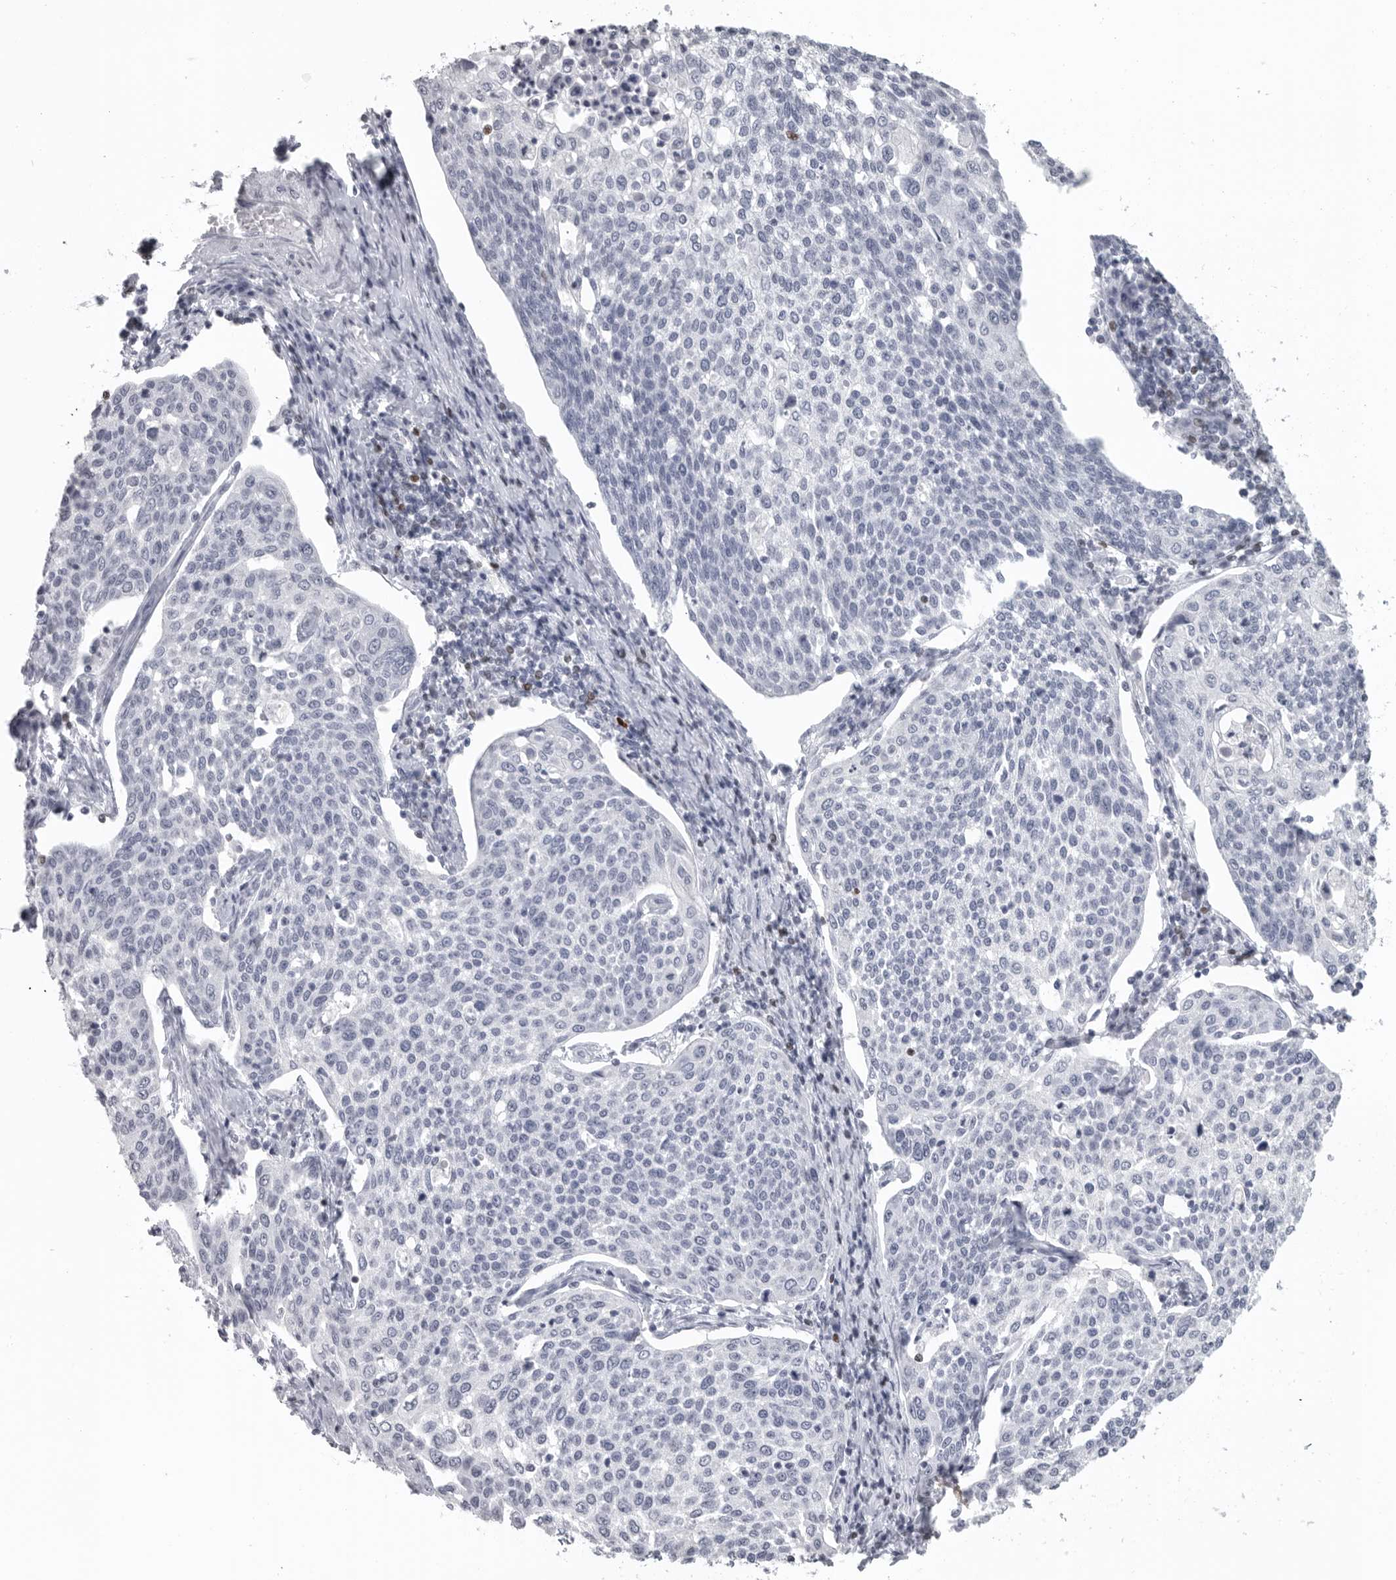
{"staining": {"intensity": "negative", "quantity": "none", "location": "none"}, "tissue": "cervical cancer", "cell_type": "Tumor cells", "image_type": "cancer", "snomed": [{"axis": "morphology", "description": "Squamous cell carcinoma, NOS"}, {"axis": "topography", "description": "Cervix"}], "caption": "Micrograph shows no significant protein expression in tumor cells of cervical cancer.", "gene": "SATB2", "patient": {"sex": "female", "age": 34}}